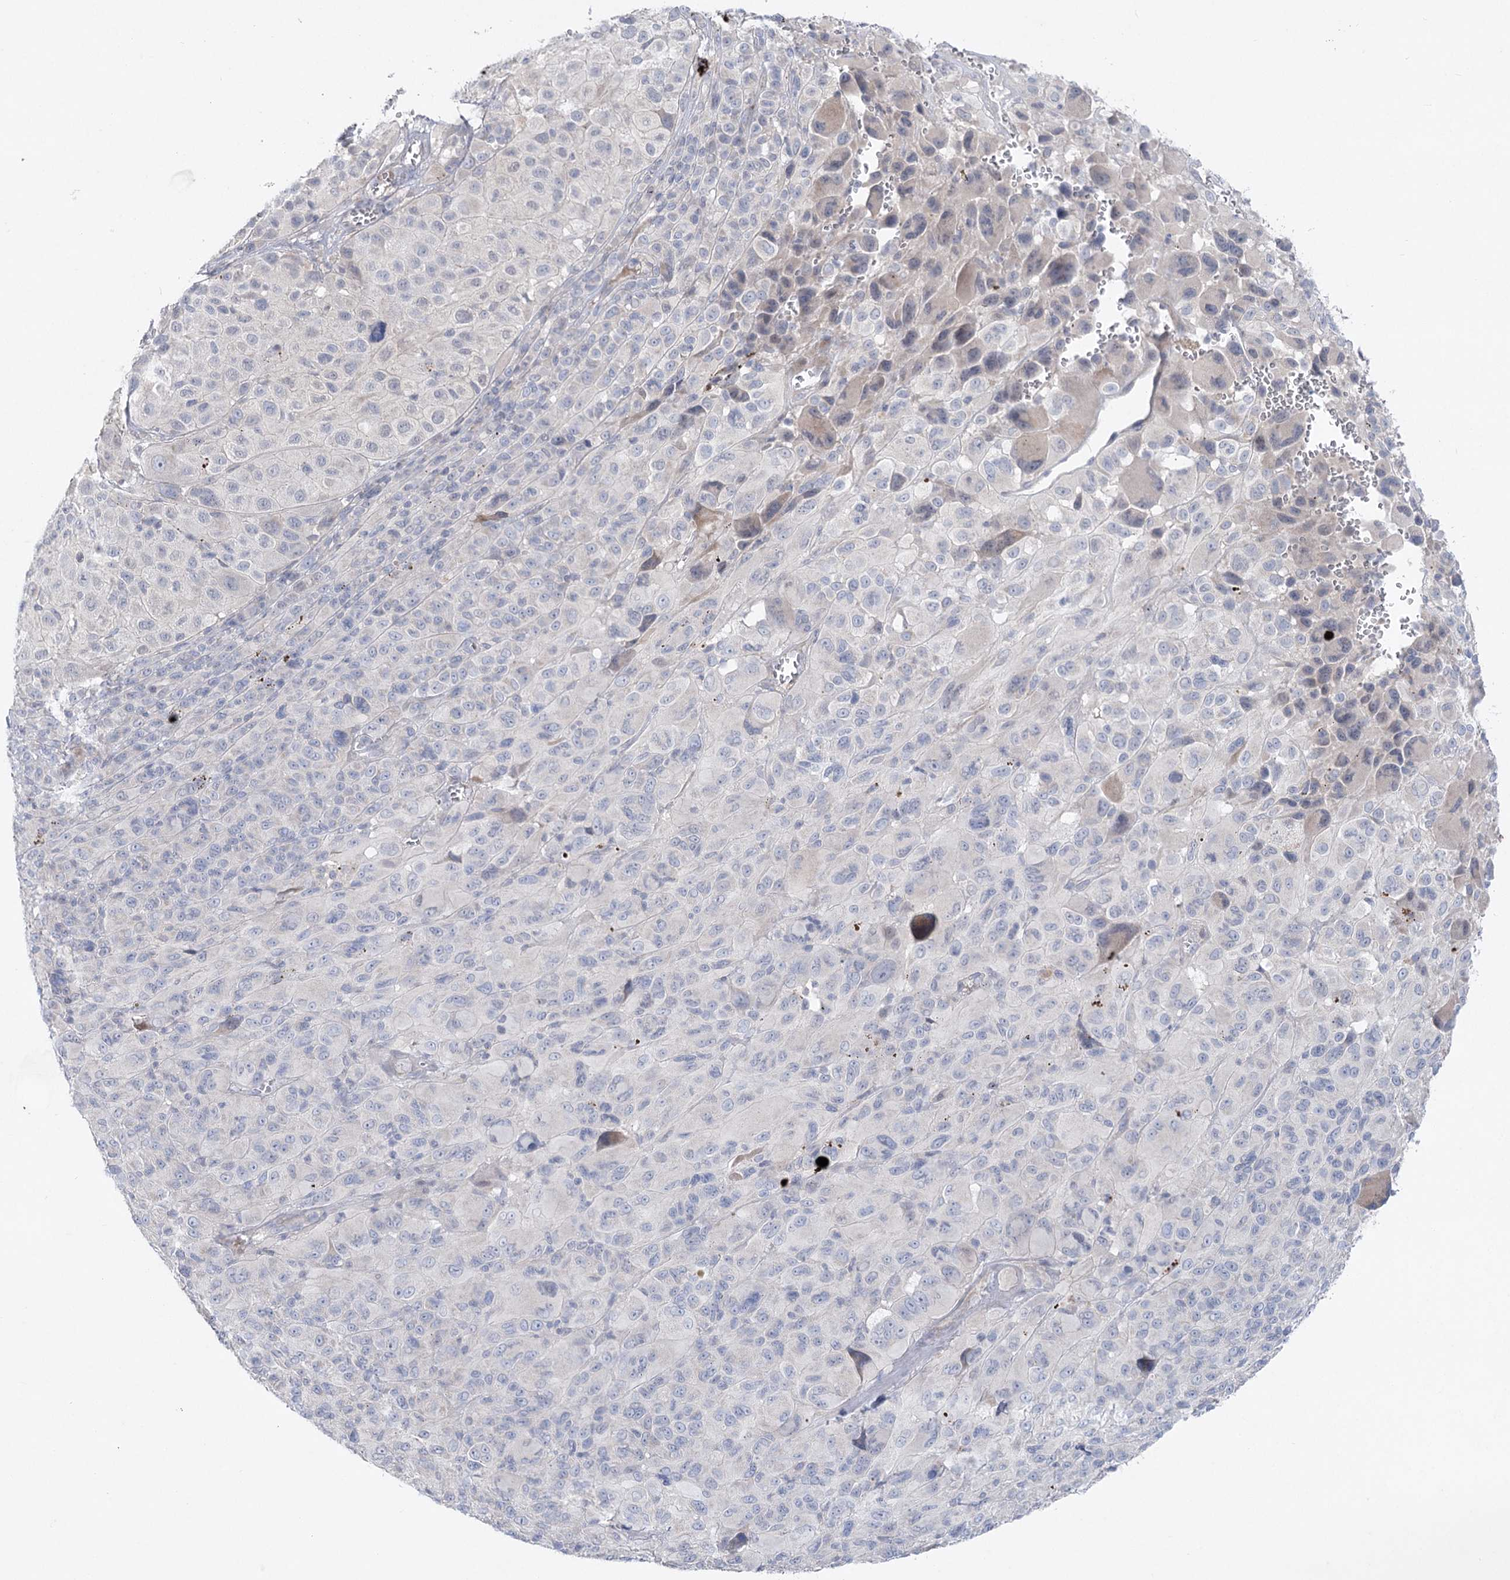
{"staining": {"intensity": "negative", "quantity": "none", "location": "none"}, "tissue": "melanoma", "cell_type": "Tumor cells", "image_type": "cancer", "snomed": [{"axis": "morphology", "description": "Malignant melanoma, NOS"}, {"axis": "topography", "description": "Skin of trunk"}], "caption": "This is a image of immunohistochemistry staining of melanoma, which shows no staining in tumor cells.", "gene": "SCN11A", "patient": {"sex": "male", "age": 71}}